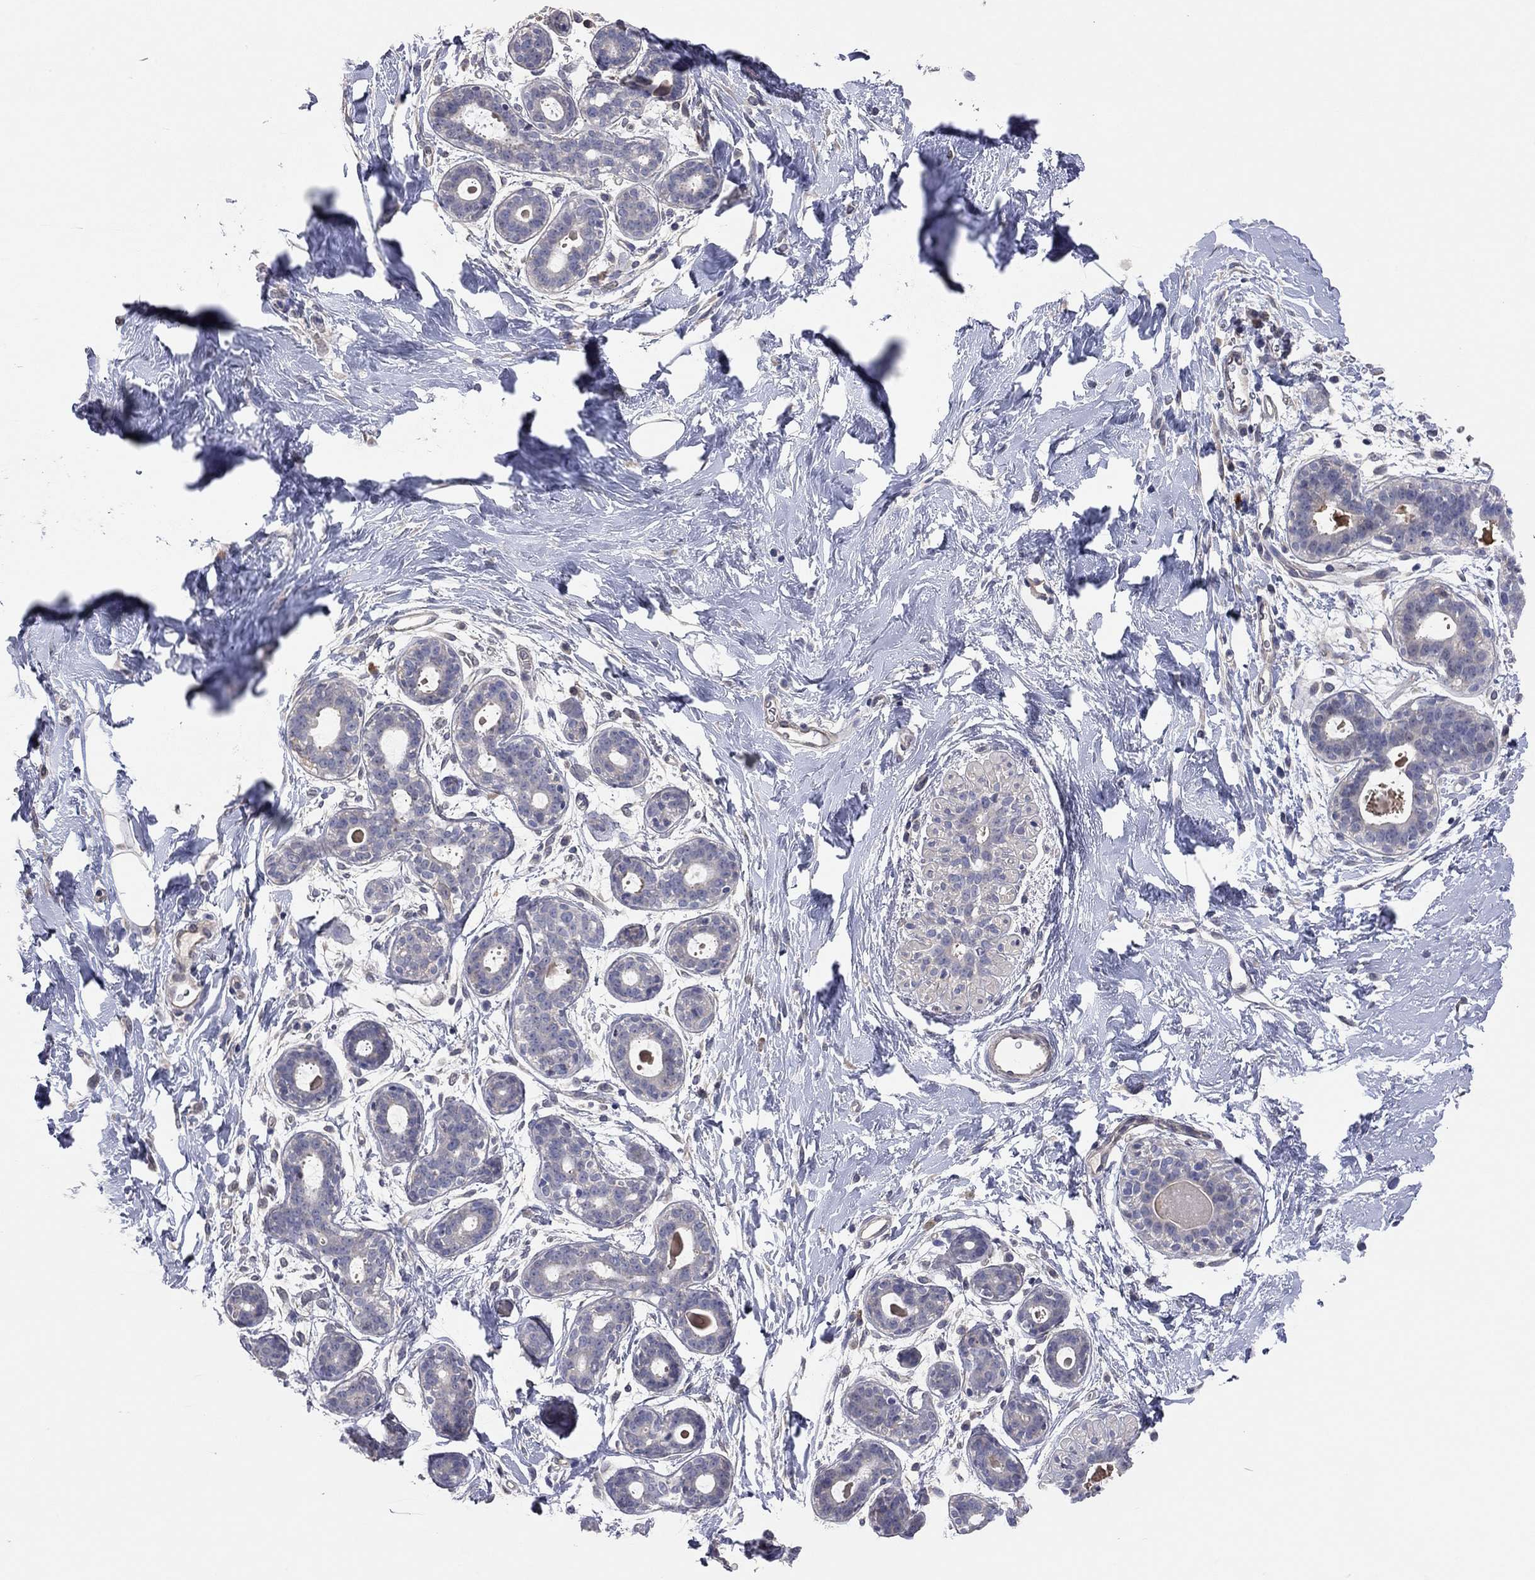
{"staining": {"intensity": "negative", "quantity": "none", "location": "none"}, "tissue": "breast", "cell_type": "Adipocytes", "image_type": "normal", "snomed": [{"axis": "morphology", "description": "Normal tissue, NOS"}, {"axis": "topography", "description": "Breast"}], "caption": "Protein analysis of benign breast shows no significant positivity in adipocytes.", "gene": "KCNB1", "patient": {"sex": "female", "age": 43}}